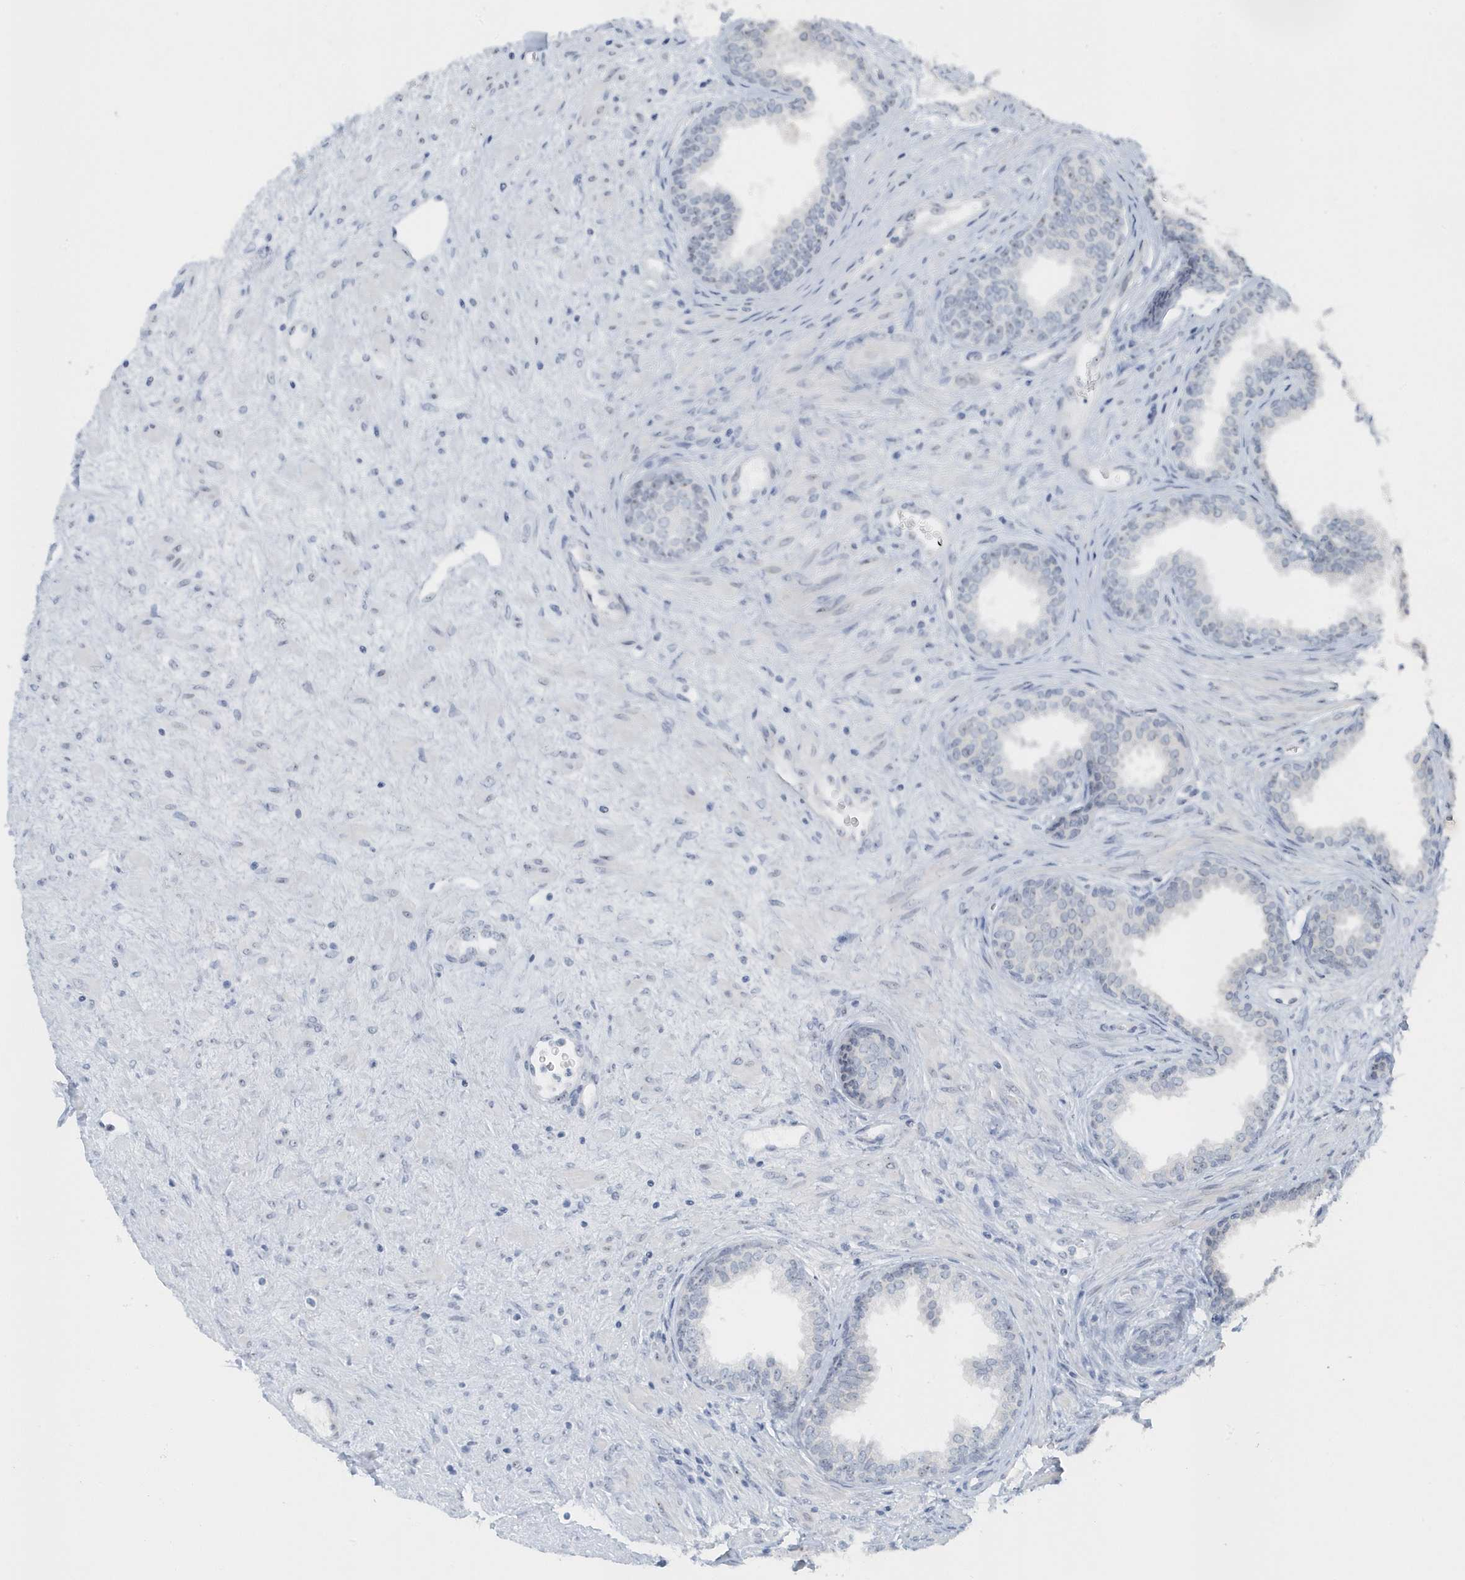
{"staining": {"intensity": "negative", "quantity": "none", "location": "none"}, "tissue": "prostate", "cell_type": "Glandular cells", "image_type": "normal", "snomed": [{"axis": "morphology", "description": "Normal tissue, NOS"}, {"axis": "topography", "description": "Prostate"}], "caption": "DAB immunohistochemical staining of benign human prostate demonstrates no significant positivity in glandular cells.", "gene": "RPF2", "patient": {"sex": "male", "age": 76}}